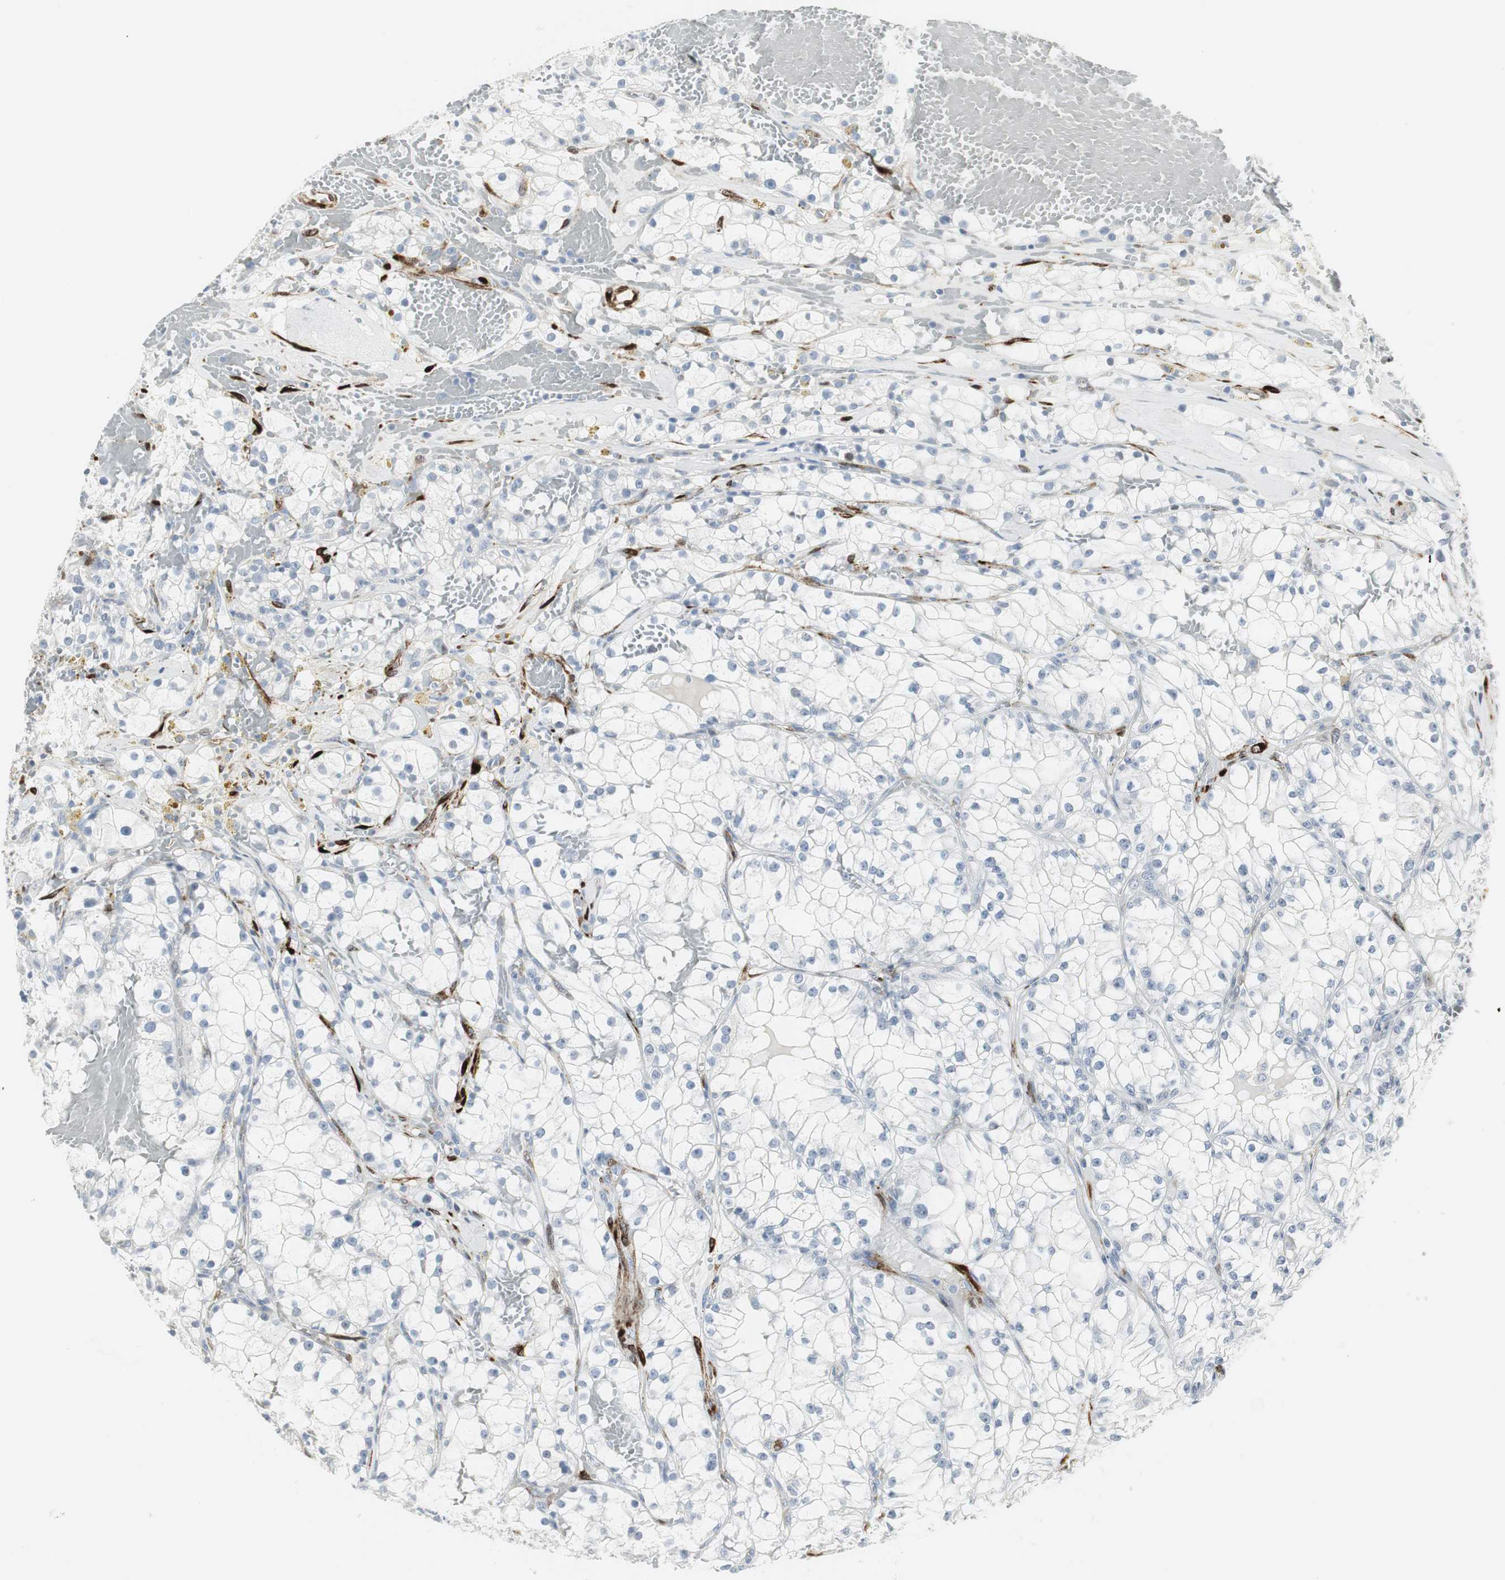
{"staining": {"intensity": "negative", "quantity": "none", "location": "none"}, "tissue": "renal cancer", "cell_type": "Tumor cells", "image_type": "cancer", "snomed": [{"axis": "morphology", "description": "Adenocarcinoma, NOS"}, {"axis": "topography", "description": "Kidney"}], "caption": "This photomicrograph is of renal cancer (adenocarcinoma) stained with IHC to label a protein in brown with the nuclei are counter-stained blue. There is no positivity in tumor cells.", "gene": "PPP1R14A", "patient": {"sex": "male", "age": 56}}